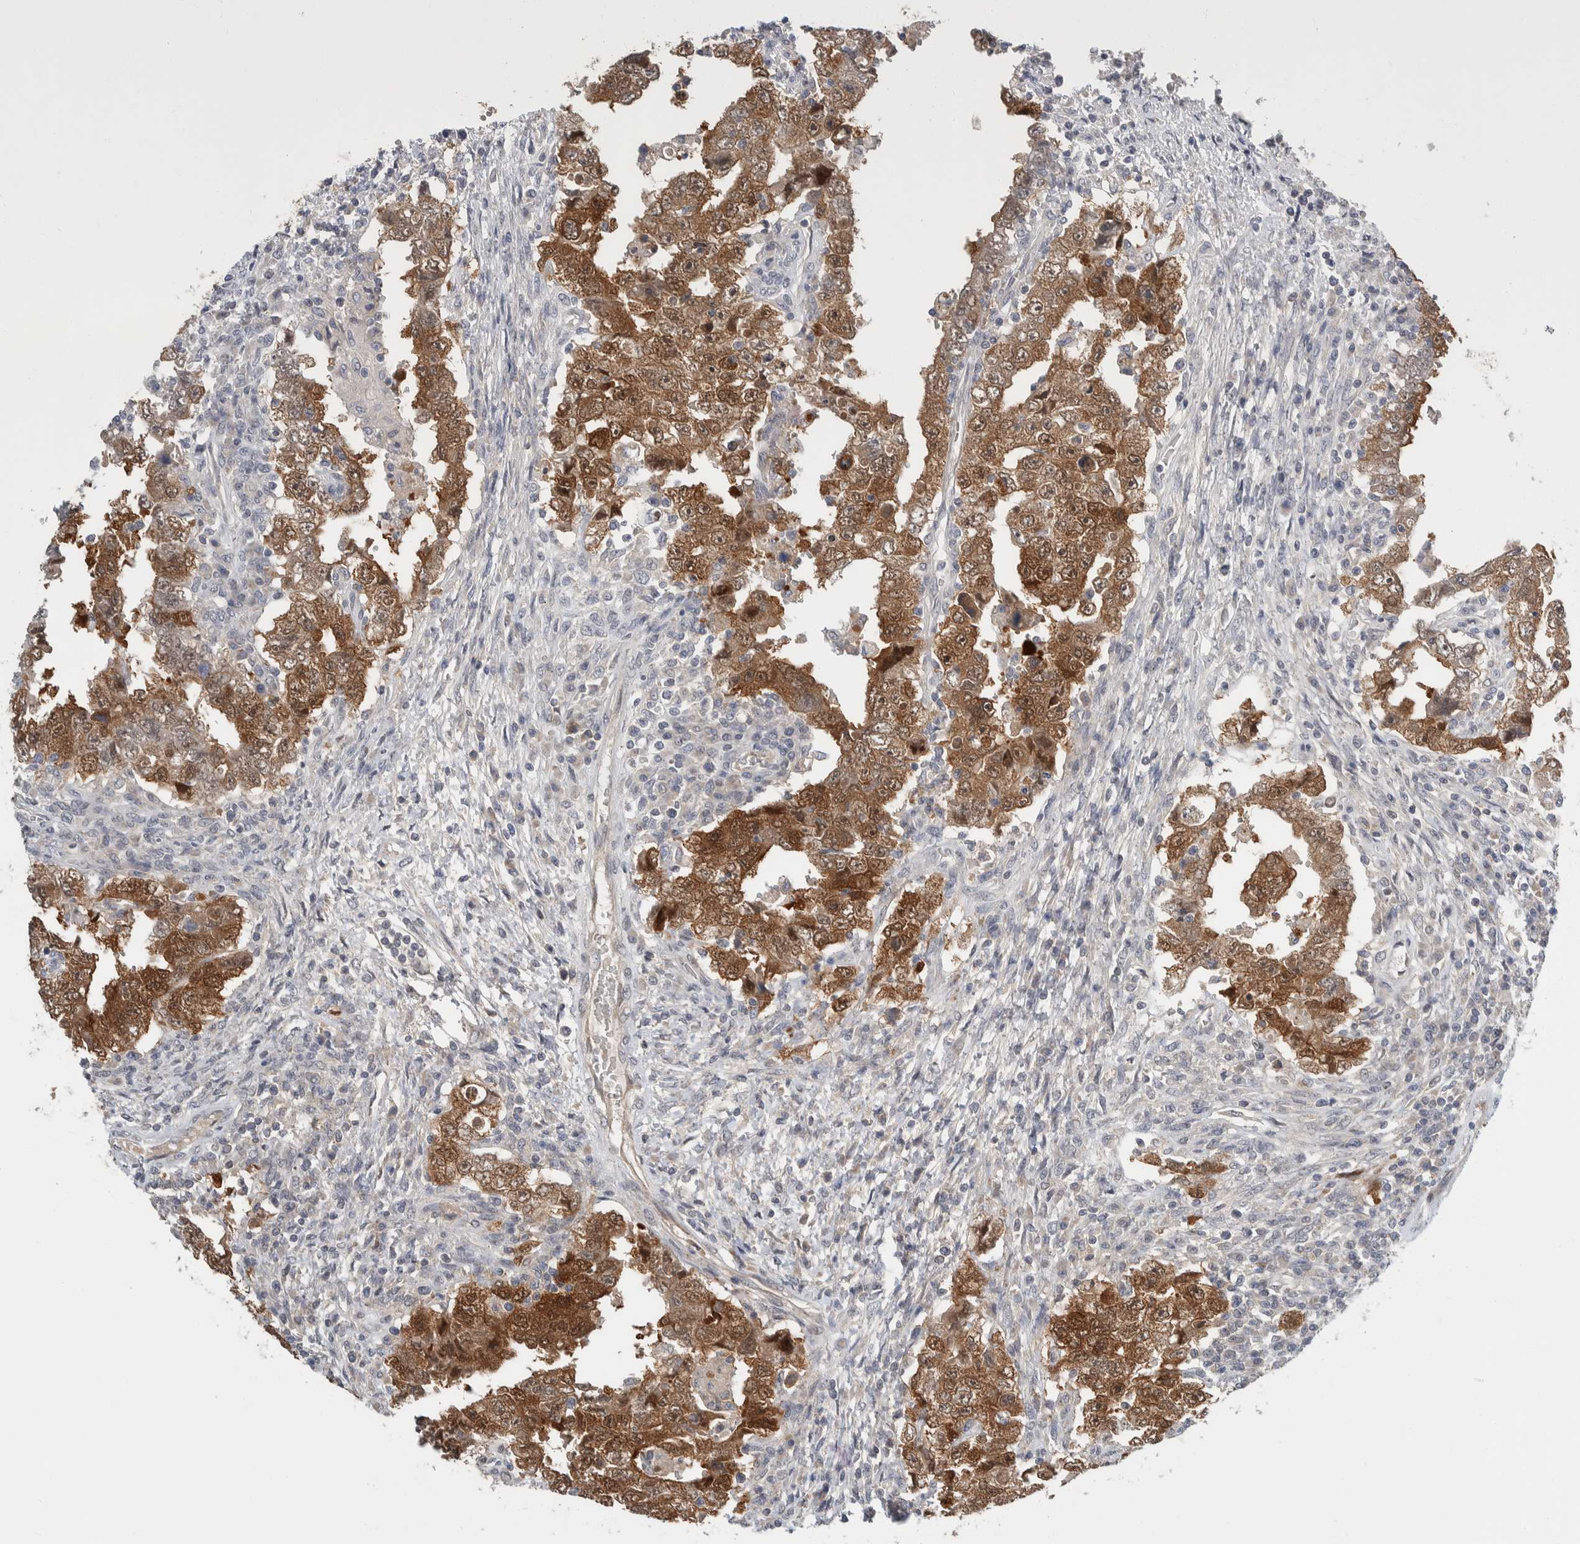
{"staining": {"intensity": "moderate", "quantity": ">75%", "location": "cytoplasmic/membranous,nuclear"}, "tissue": "testis cancer", "cell_type": "Tumor cells", "image_type": "cancer", "snomed": [{"axis": "morphology", "description": "Carcinoma, Embryonal, NOS"}, {"axis": "topography", "description": "Testis"}], "caption": "Moderate cytoplasmic/membranous and nuclear staining is appreciated in about >75% of tumor cells in testis embryonal carcinoma.", "gene": "SHPK", "patient": {"sex": "male", "age": 26}}